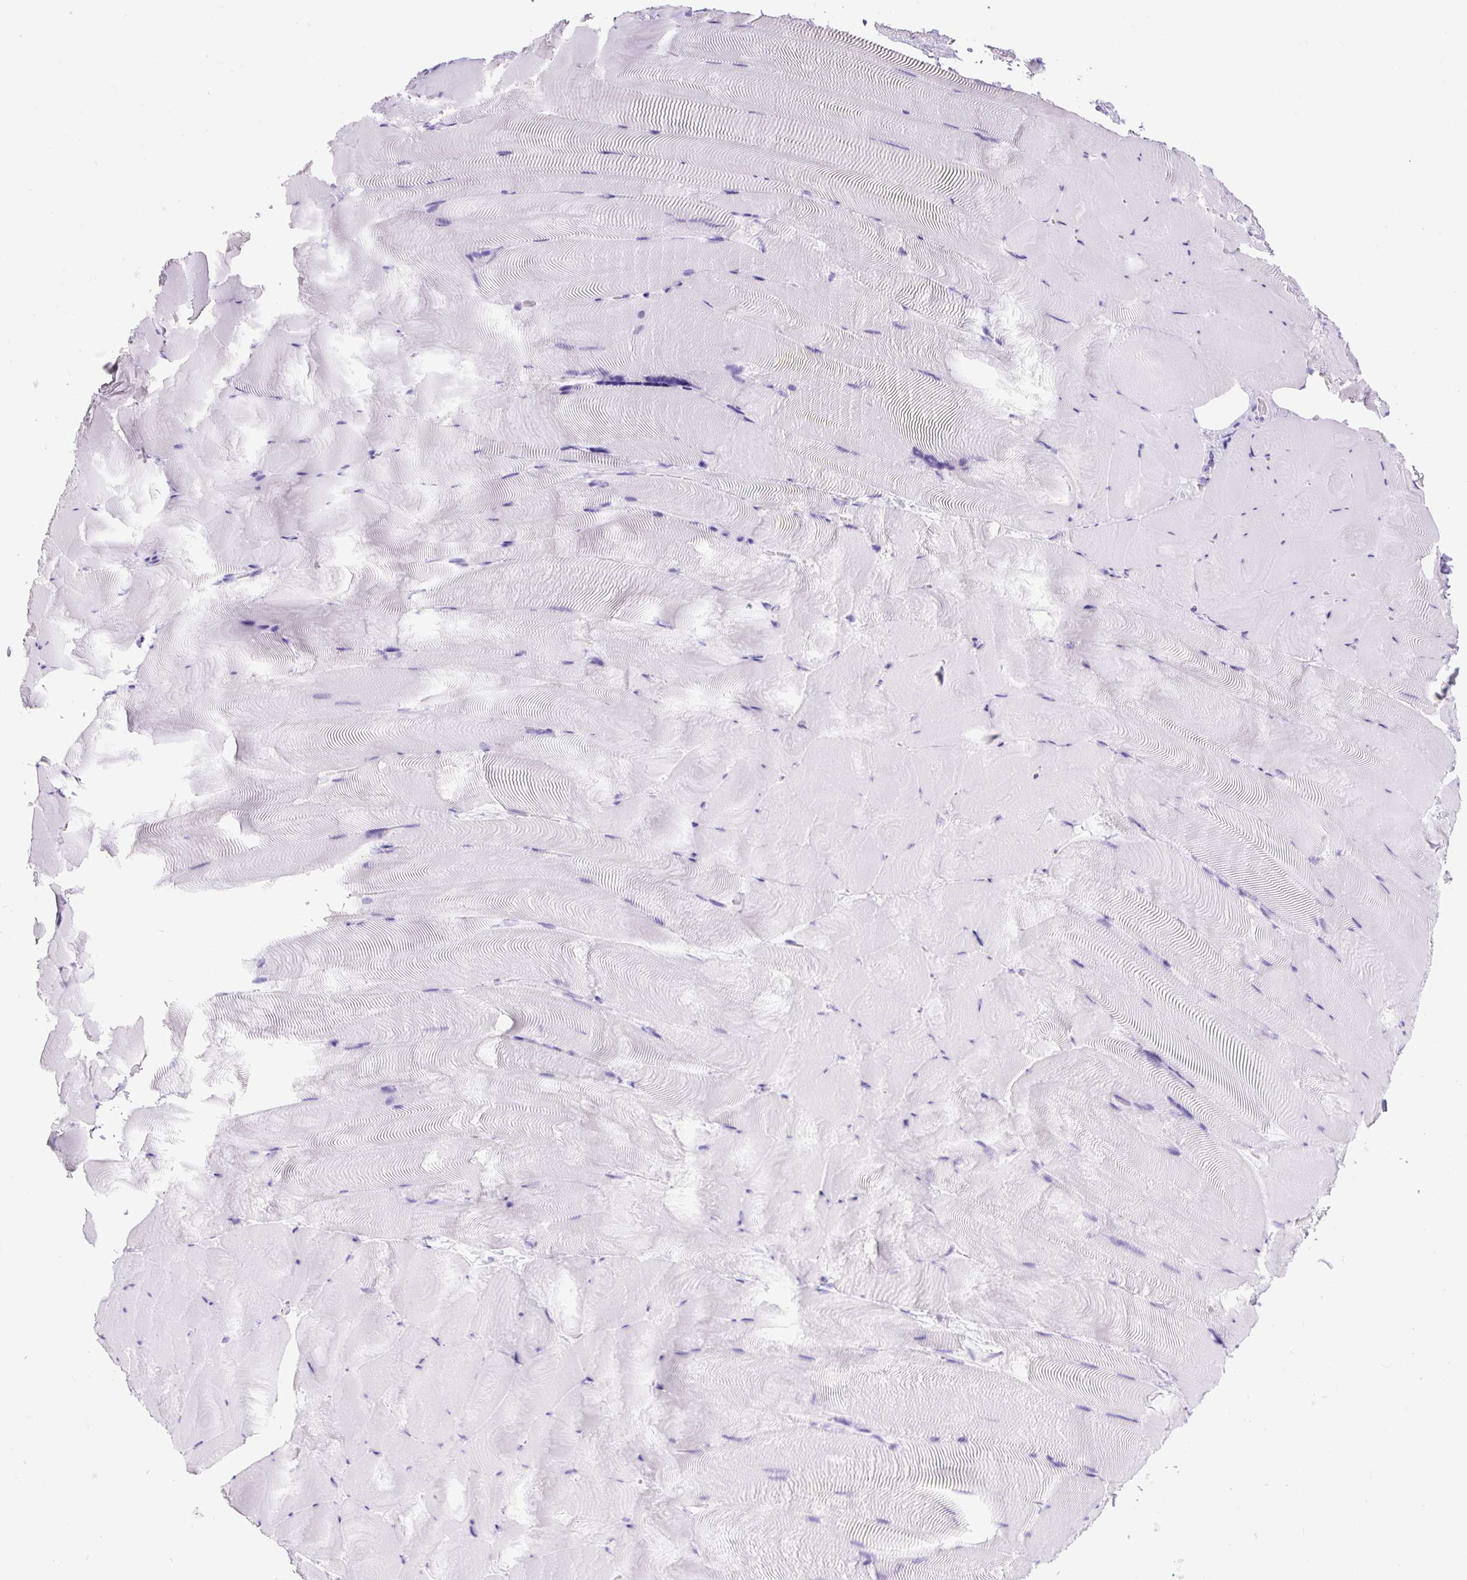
{"staining": {"intensity": "negative", "quantity": "none", "location": "none"}, "tissue": "skeletal muscle", "cell_type": "Myocytes", "image_type": "normal", "snomed": [{"axis": "morphology", "description": "Normal tissue, NOS"}, {"axis": "topography", "description": "Skeletal muscle"}], "caption": "Immunohistochemistry histopathology image of normal skeletal muscle stained for a protein (brown), which demonstrates no positivity in myocytes.", "gene": "CEL", "patient": {"sex": "female", "age": 64}}